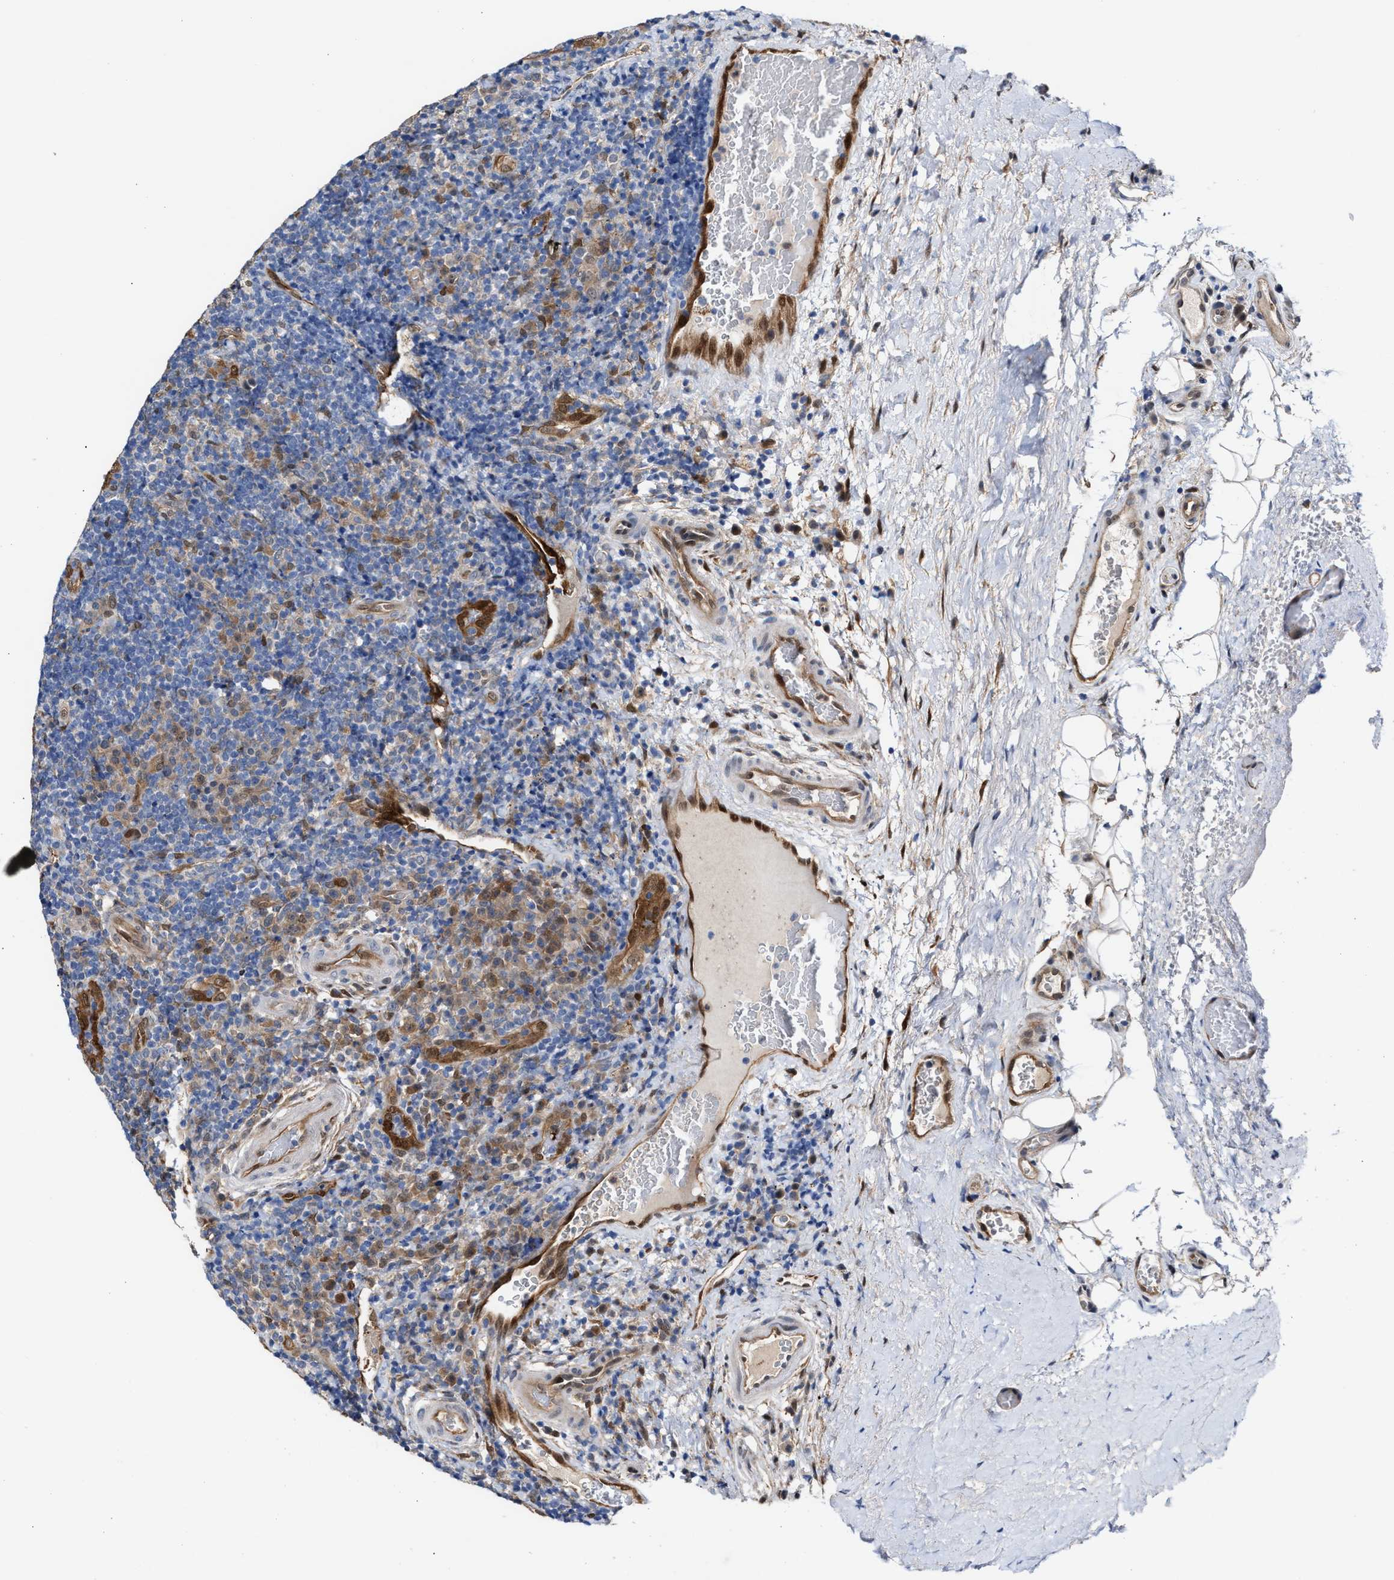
{"staining": {"intensity": "weak", "quantity": "<25%", "location": "cytoplasmic/membranous"}, "tissue": "lymphoma", "cell_type": "Tumor cells", "image_type": "cancer", "snomed": [{"axis": "morphology", "description": "Malignant lymphoma, non-Hodgkin's type, High grade"}, {"axis": "topography", "description": "Tonsil"}], "caption": "Protein analysis of high-grade malignant lymphoma, non-Hodgkin's type demonstrates no significant positivity in tumor cells.", "gene": "TP53I3", "patient": {"sex": "female", "age": 36}}